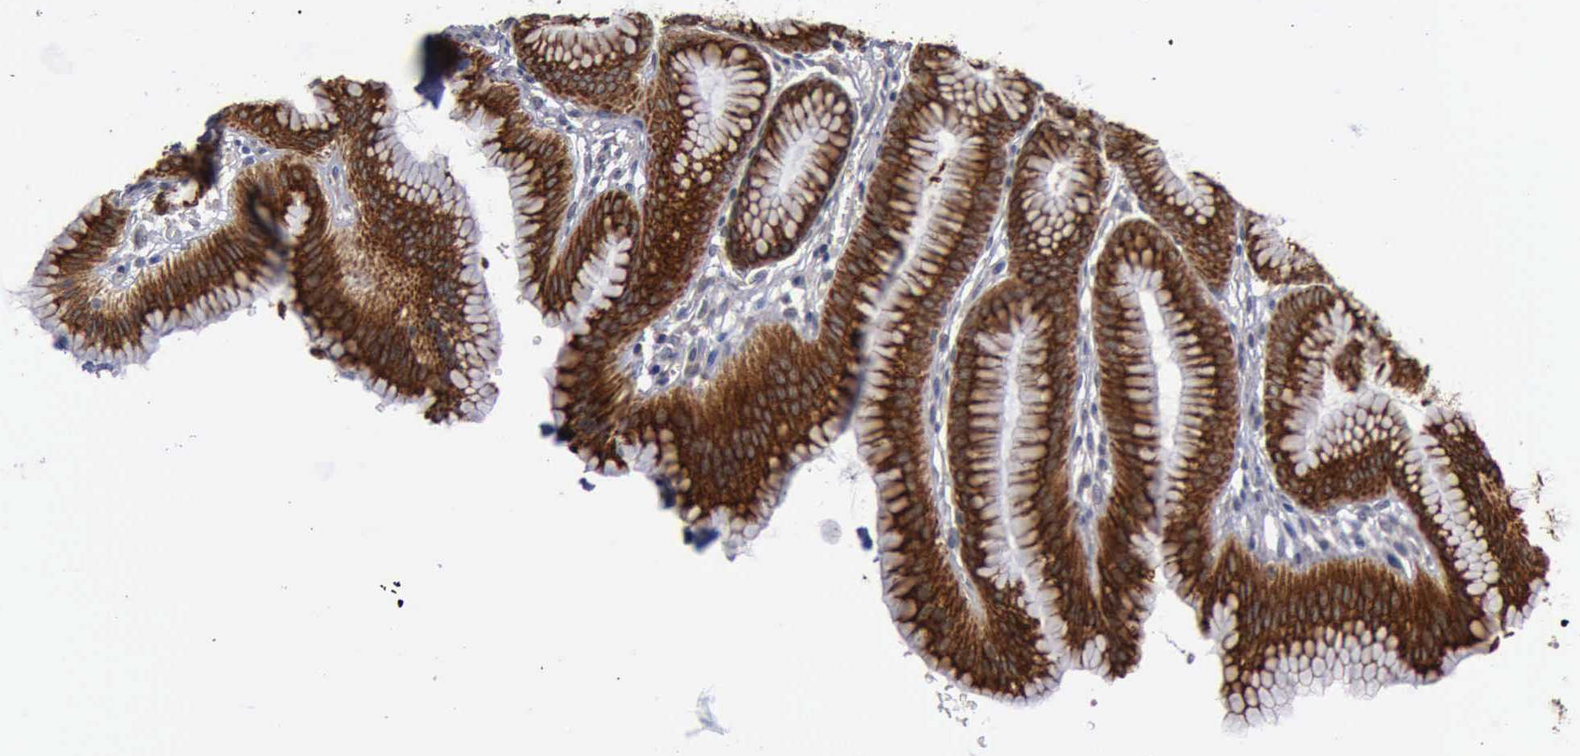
{"staining": {"intensity": "strong", "quantity": ">75%", "location": "cytoplasmic/membranous"}, "tissue": "stomach", "cell_type": "Glandular cells", "image_type": "normal", "snomed": [{"axis": "morphology", "description": "Normal tissue, NOS"}, {"axis": "topography", "description": "Stomach"}], "caption": "A photomicrograph of stomach stained for a protein shows strong cytoplasmic/membranous brown staining in glandular cells.", "gene": "CRKL", "patient": {"sex": "male", "age": 42}}